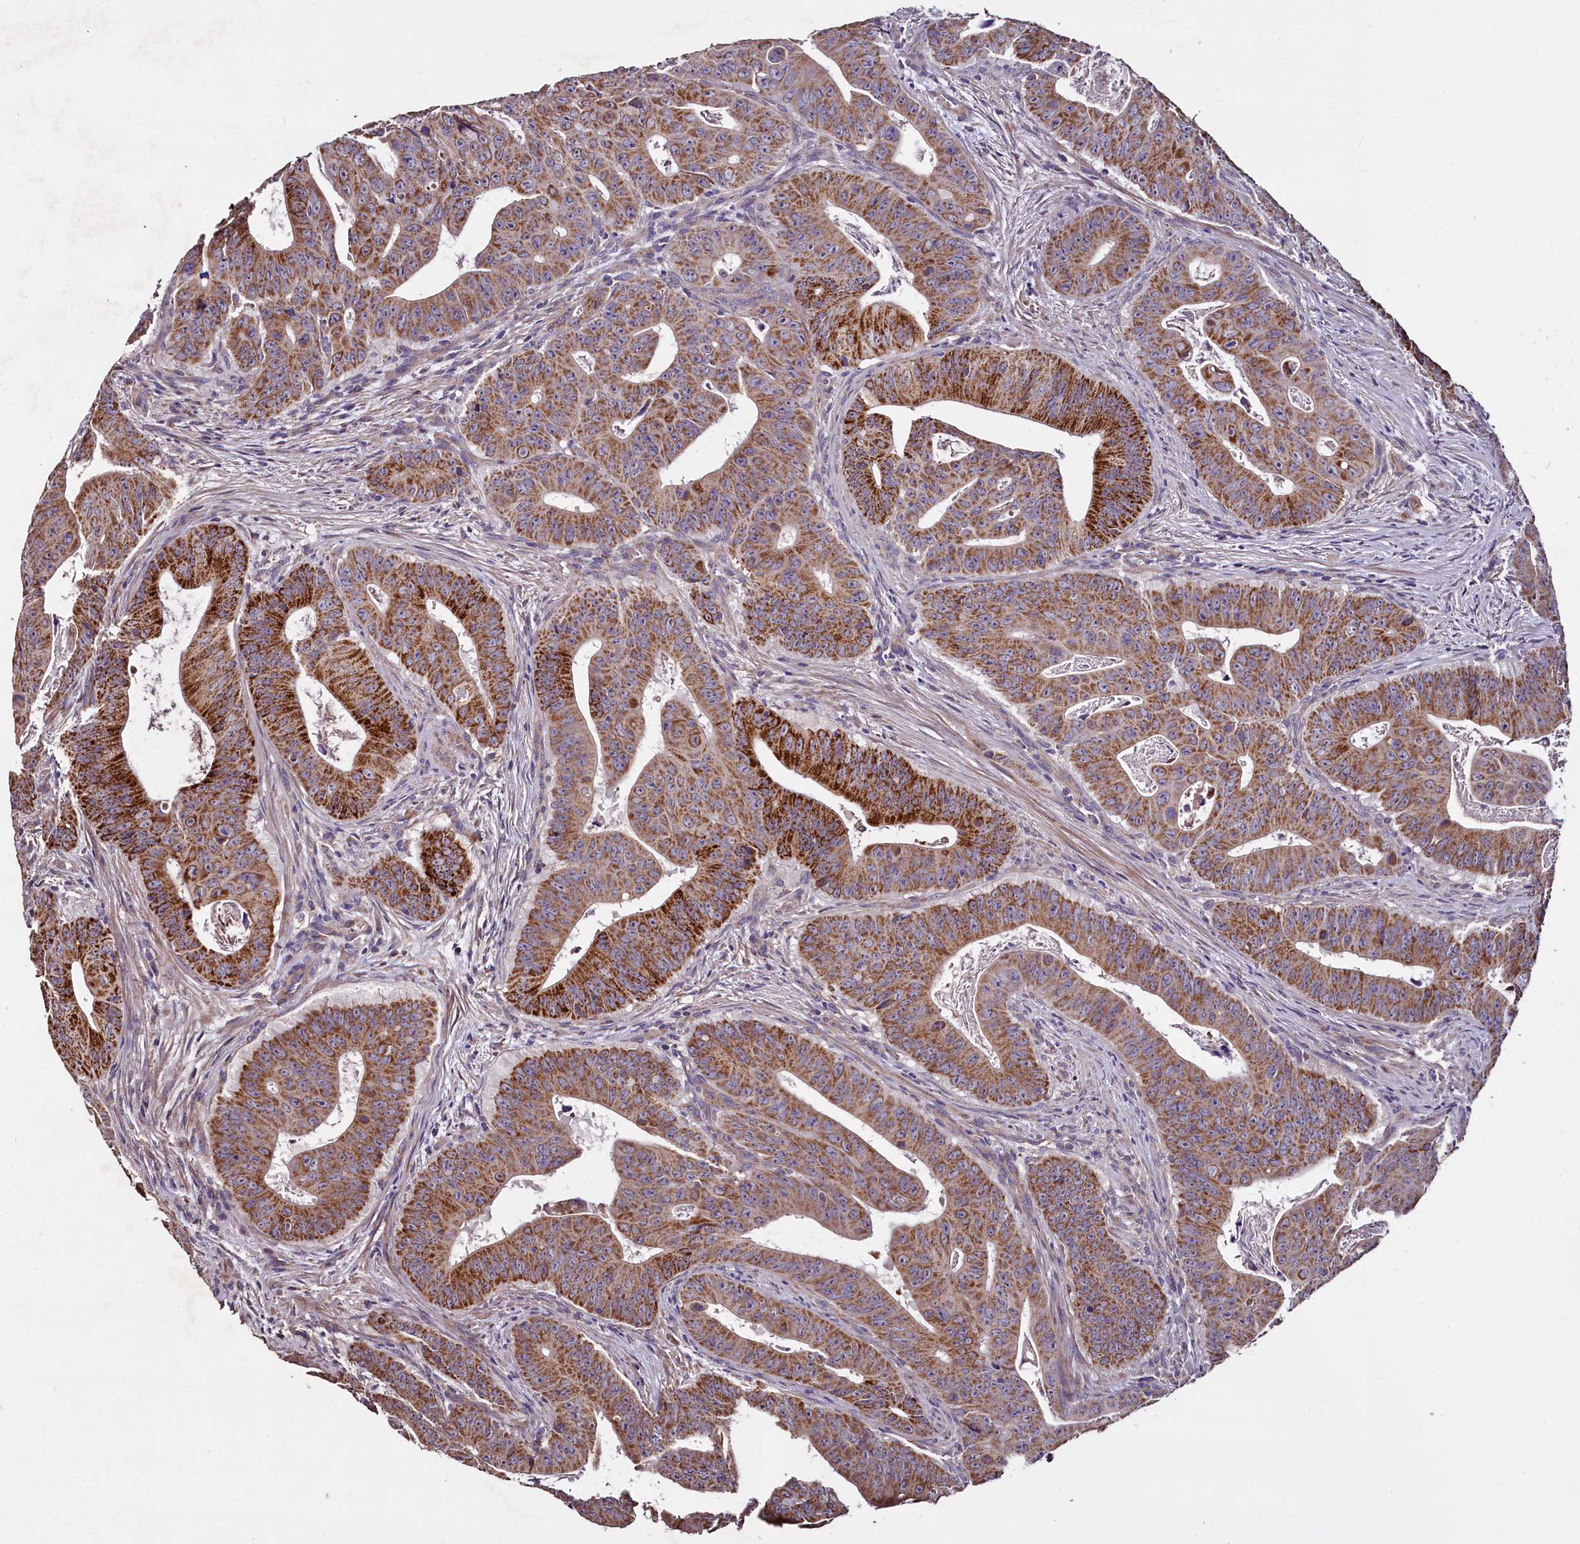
{"staining": {"intensity": "strong", "quantity": ">75%", "location": "cytoplasmic/membranous"}, "tissue": "colorectal cancer", "cell_type": "Tumor cells", "image_type": "cancer", "snomed": [{"axis": "morphology", "description": "Adenocarcinoma, NOS"}, {"axis": "topography", "description": "Rectum"}], "caption": "The immunohistochemical stain labels strong cytoplasmic/membranous expression in tumor cells of colorectal adenocarcinoma tissue.", "gene": "COQ9", "patient": {"sex": "female", "age": 75}}